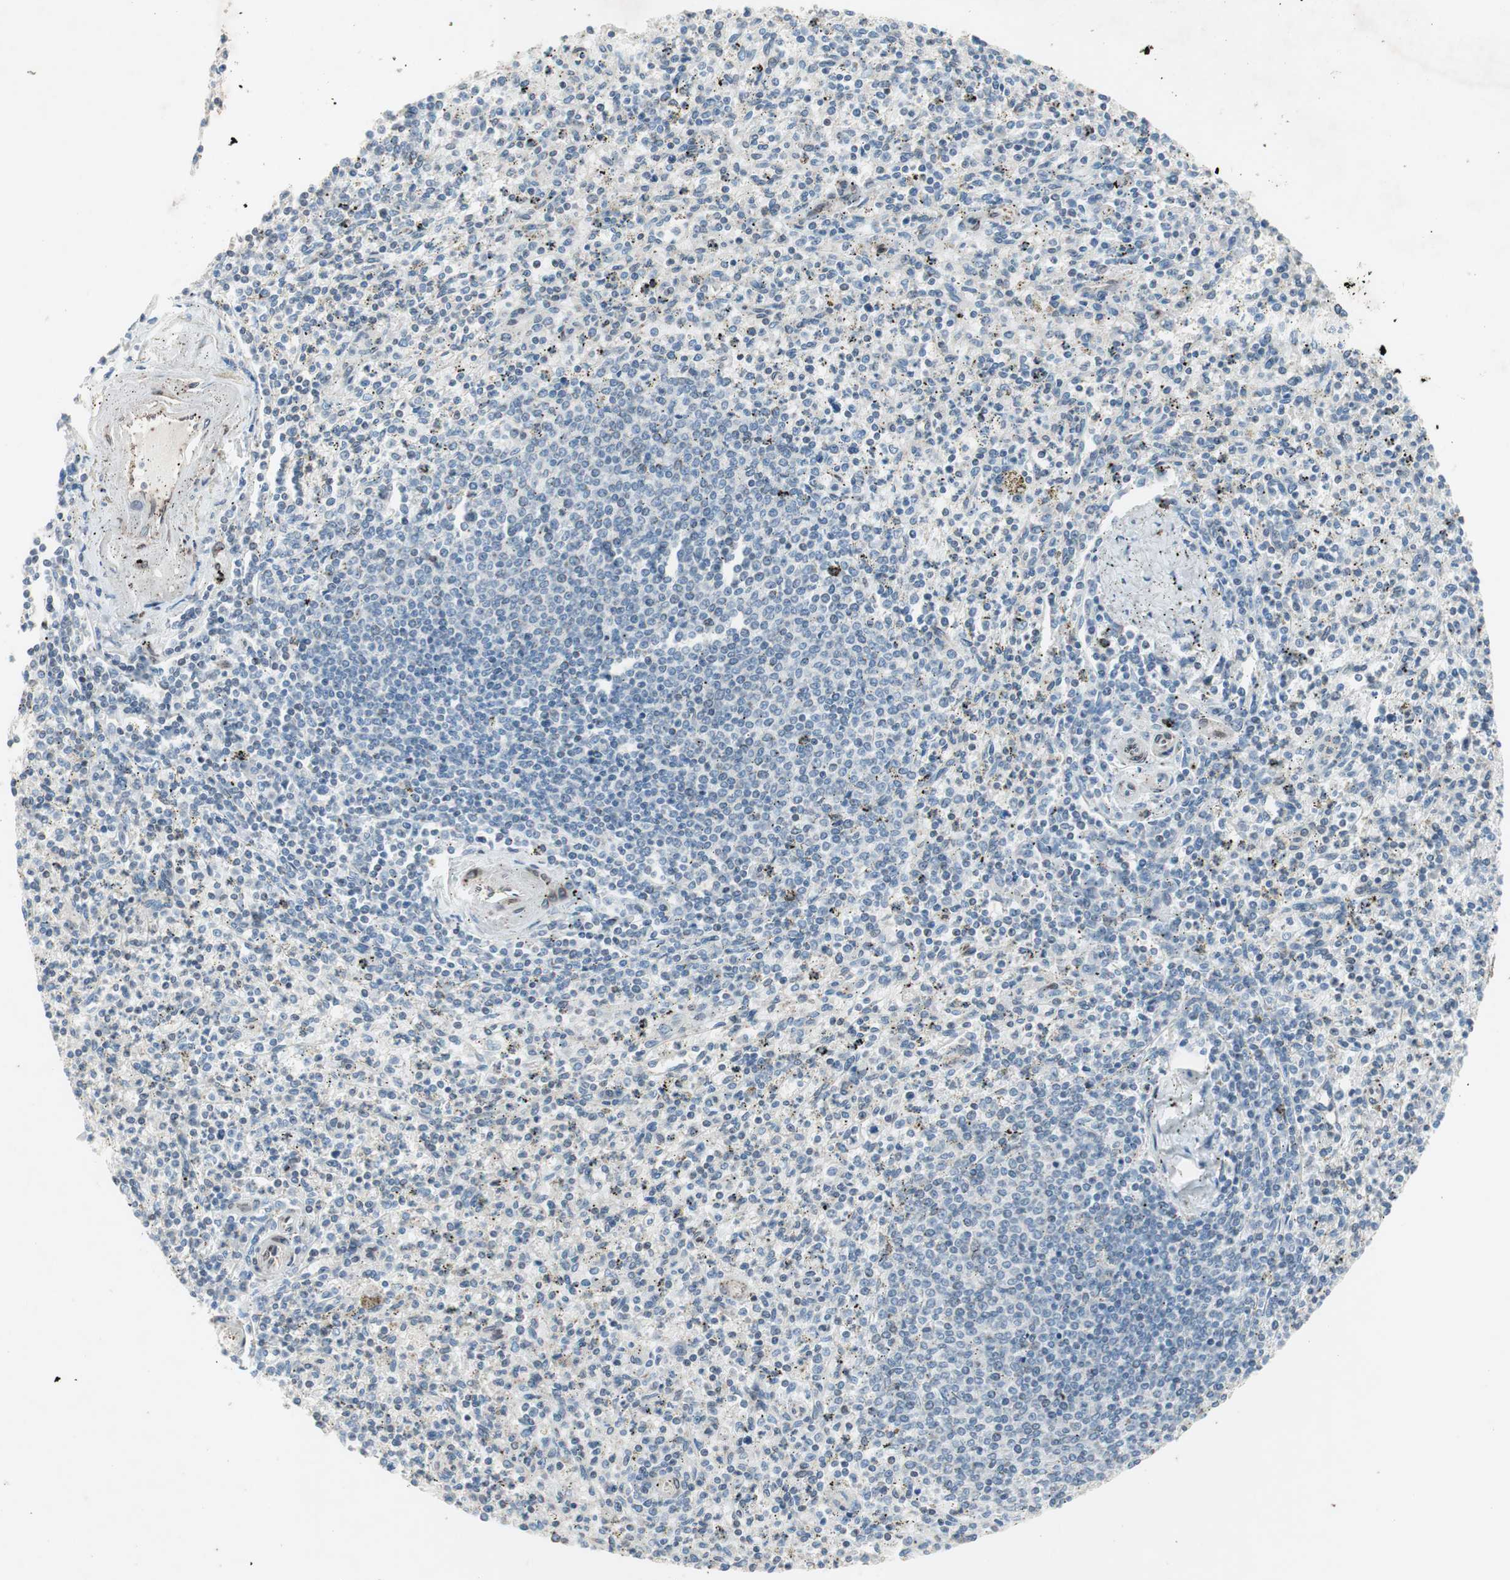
{"staining": {"intensity": "weak", "quantity": "25%-75%", "location": "cytoplasmic/membranous,nuclear"}, "tissue": "spleen", "cell_type": "Cells in red pulp", "image_type": "normal", "snomed": [{"axis": "morphology", "description": "Normal tissue, NOS"}, {"axis": "topography", "description": "Spleen"}], "caption": "Immunohistochemistry micrograph of unremarkable spleen: spleen stained using immunohistochemistry (IHC) demonstrates low levels of weak protein expression localized specifically in the cytoplasmic/membranous,nuclear of cells in red pulp, appearing as a cytoplasmic/membranous,nuclear brown color.", "gene": "ARNT2", "patient": {"sex": "male", "age": 72}}